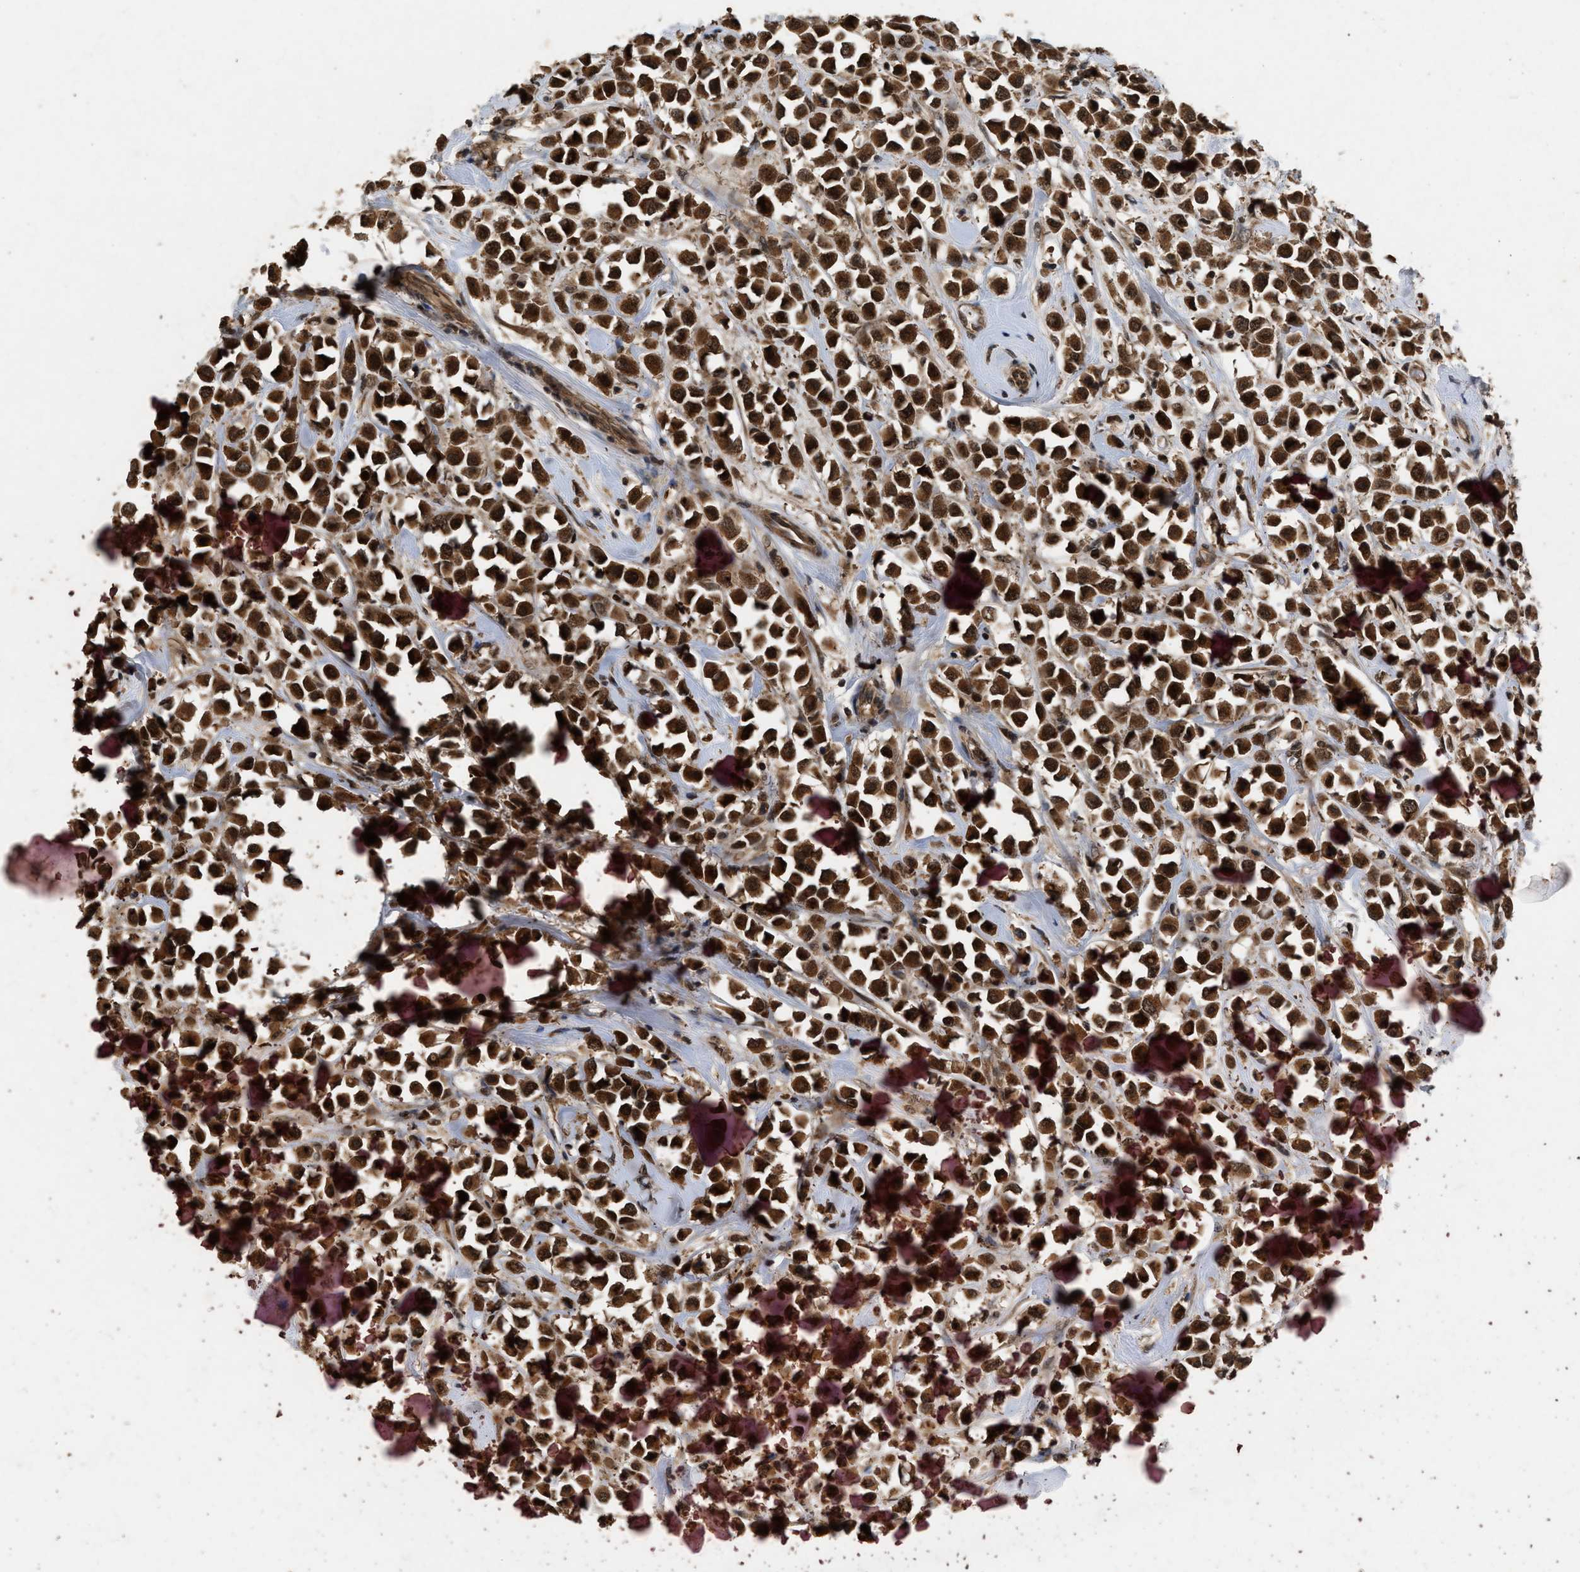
{"staining": {"intensity": "moderate", "quantity": ">75%", "location": "cytoplasmic/membranous,nuclear"}, "tissue": "breast cancer", "cell_type": "Tumor cells", "image_type": "cancer", "snomed": [{"axis": "morphology", "description": "Duct carcinoma"}, {"axis": "topography", "description": "Breast"}], "caption": "Immunohistochemistry staining of infiltrating ductal carcinoma (breast), which reveals medium levels of moderate cytoplasmic/membranous and nuclear staining in approximately >75% of tumor cells indicating moderate cytoplasmic/membranous and nuclear protein staining. The staining was performed using DAB (brown) for protein detection and nuclei were counterstained in hematoxylin (blue).", "gene": "RUSC2", "patient": {"sex": "female", "age": 61}}